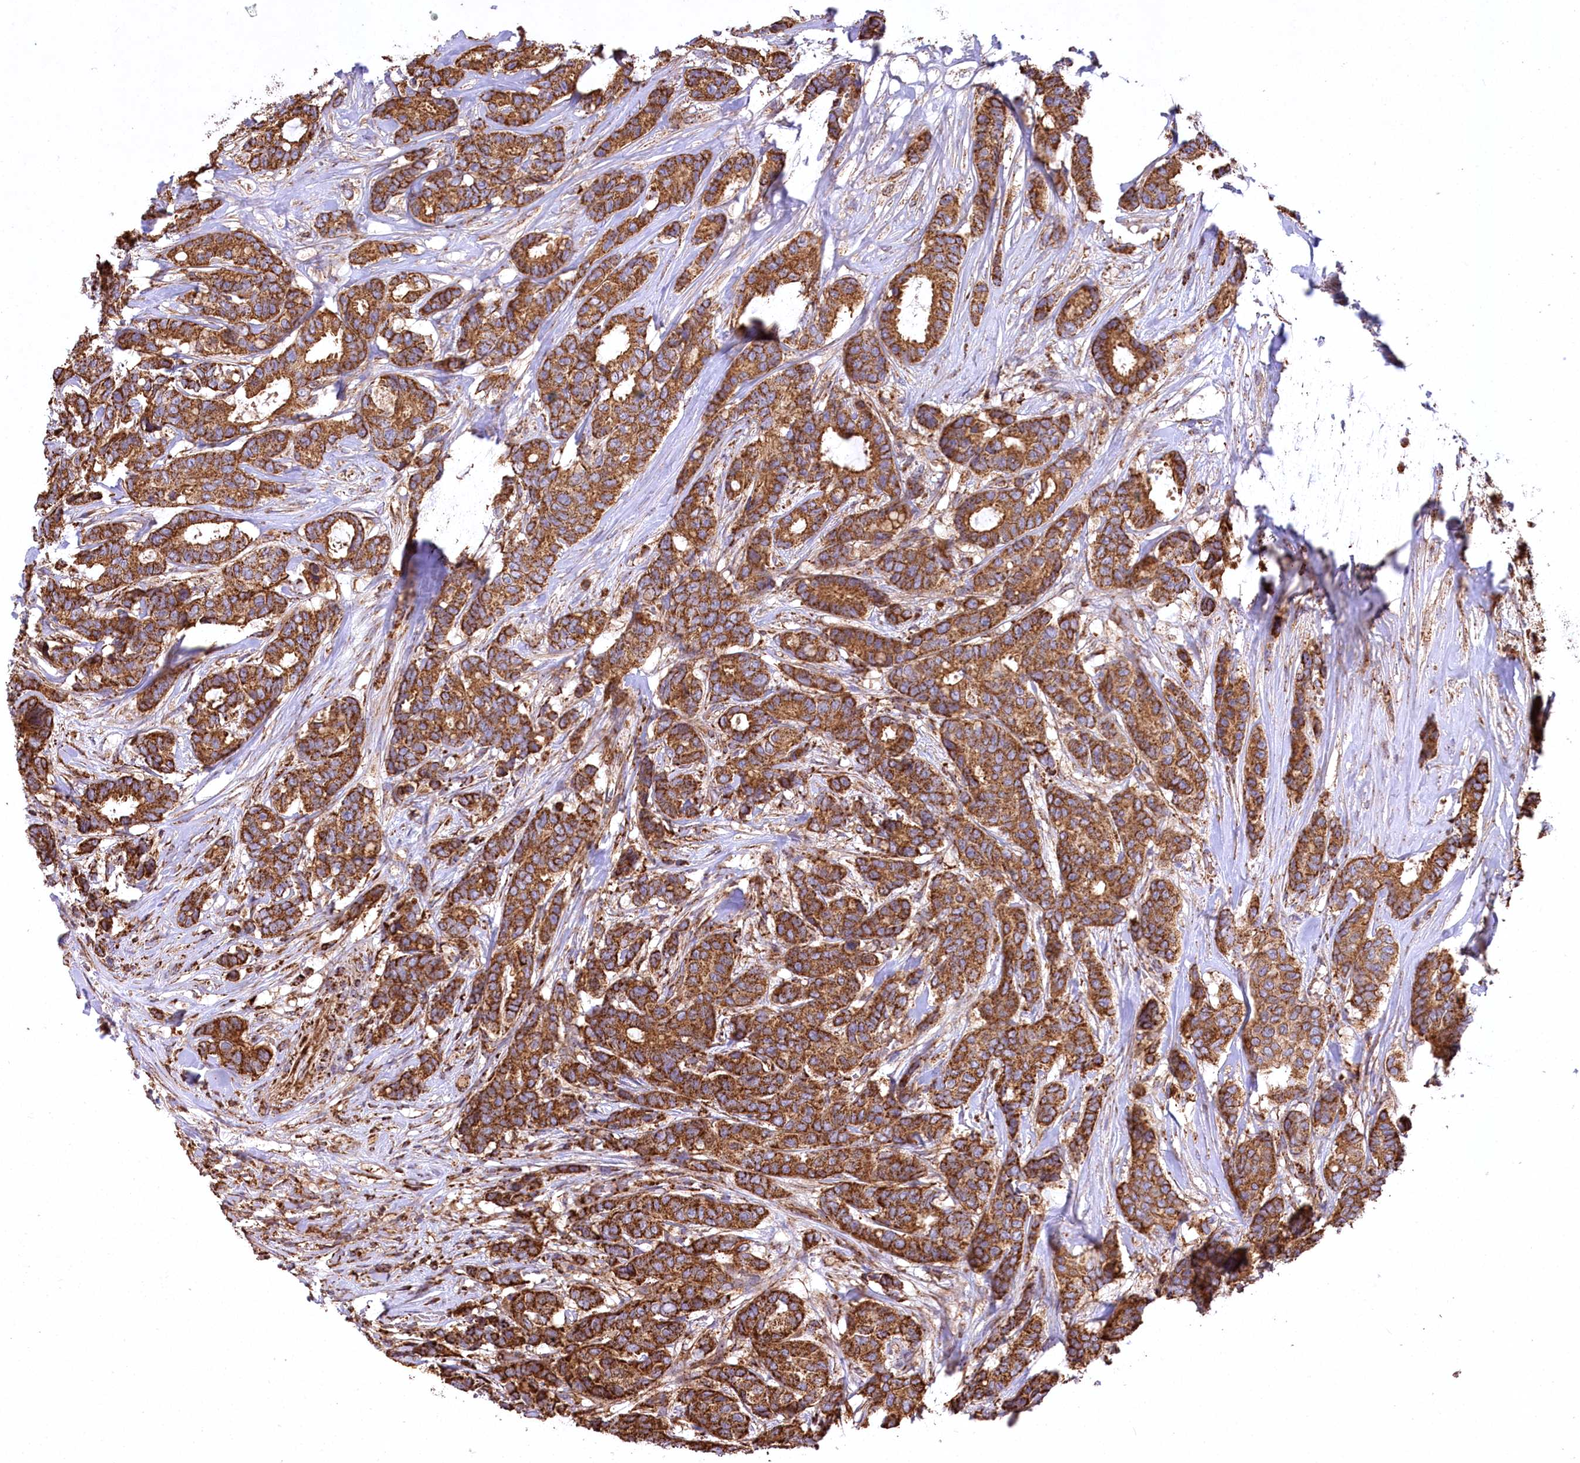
{"staining": {"intensity": "strong", "quantity": ">75%", "location": "cytoplasmic/membranous"}, "tissue": "breast cancer", "cell_type": "Tumor cells", "image_type": "cancer", "snomed": [{"axis": "morphology", "description": "Duct carcinoma"}, {"axis": "topography", "description": "Breast"}], "caption": "Protein staining displays strong cytoplasmic/membranous staining in about >75% of tumor cells in breast invasive ductal carcinoma.", "gene": "CARD19", "patient": {"sex": "female", "age": 87}}